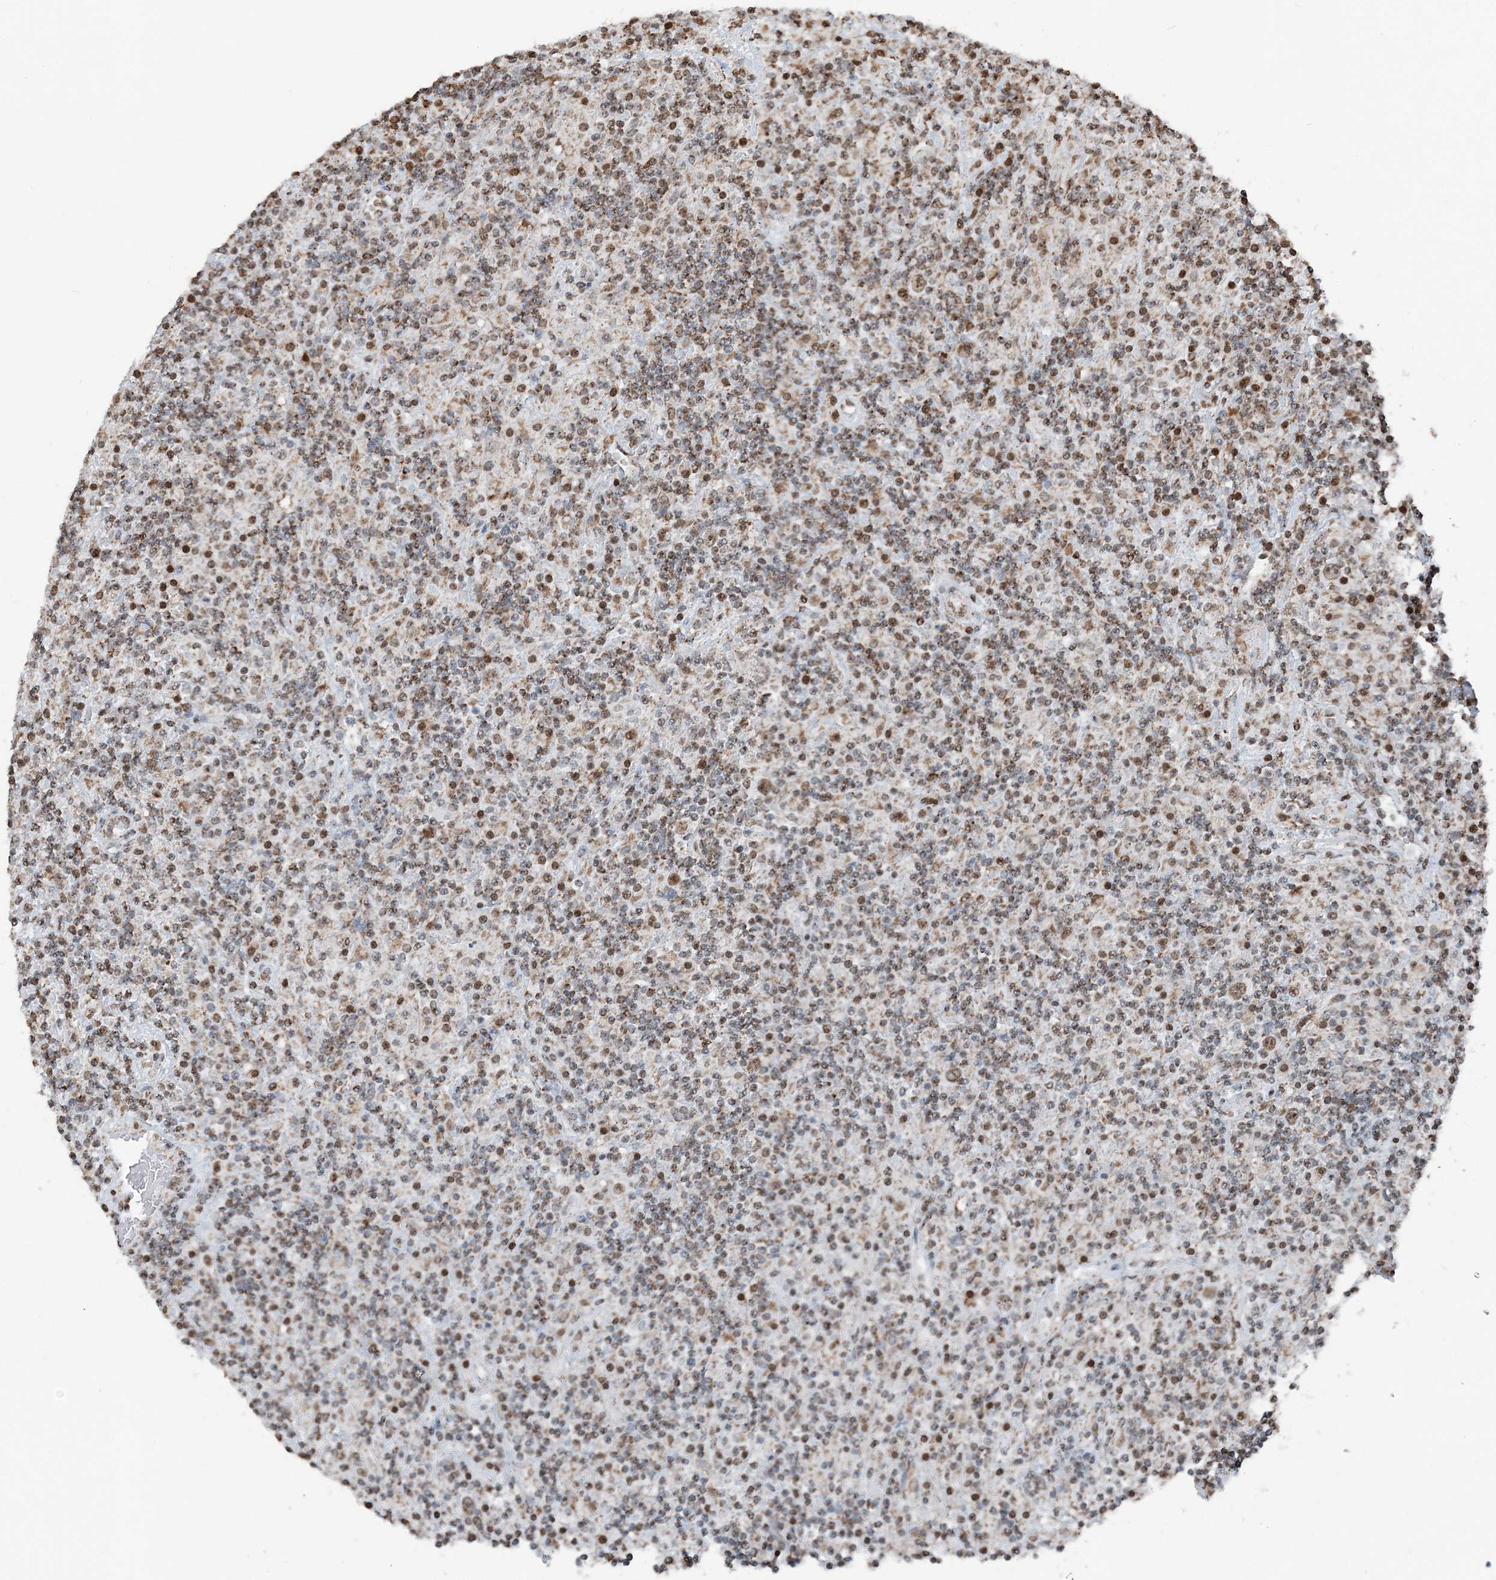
{"staining": {"intensity": "moderate", "quantity": ">75%", "location": "nuclear"}, "tissue": "lymphoma", "cell_type": "Tumor cells", "image_type": "cancer", "snomed": [{"axis": "morphology", "description": "Hodgkin's disease, NOS"}, {"axis": "topography", "description": "Lymph node"}], "caption": "Lymphoma stained with a protein marker shows moderate staining in tumor cells.", "gene": "SUCLG1", "patient": {"sex": "male", "age": 70}}